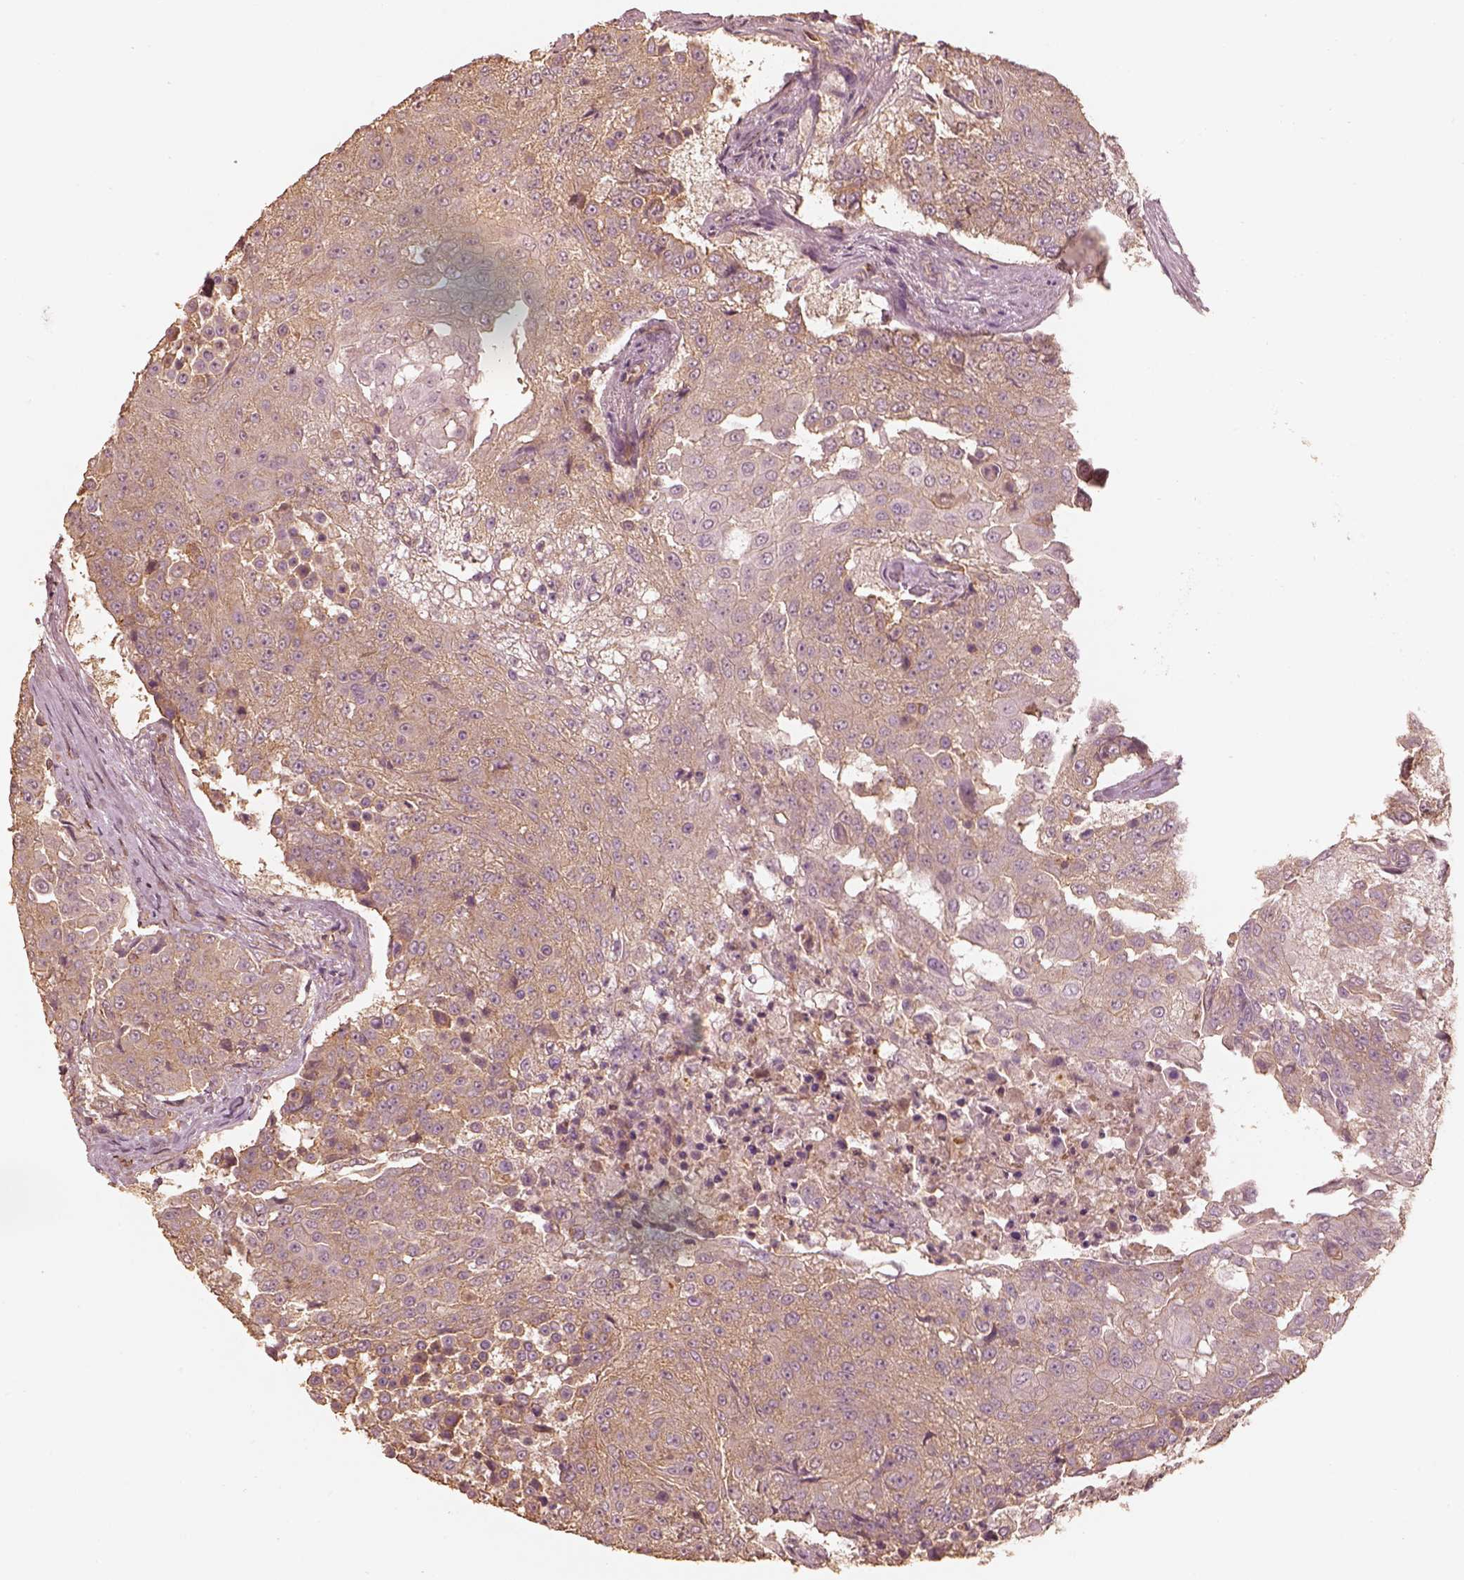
{"staining": {"intensity": "weak", "quantity": ">75%", "location": "cytoplasmic/membranous"}, "tissue": "urothelial cancer", "cell_type": "Tumor cells", "image_type": "cancer", "snomed": [{"axis": "morphology", "description": "Urothelial carcinoma, High grade"}, {"axis": "topography", "description": "Urinary bladder"}], "caption": "Immunohistochemistry (IHC) image of human urothelial cancer stained for a protein (brown), which demonstrates low levels of weak cytoplasmic/membranous expression in about >75% of tumor cells.", "gene": "WDR7", "patient": {"sex": "female", "age": 63}}